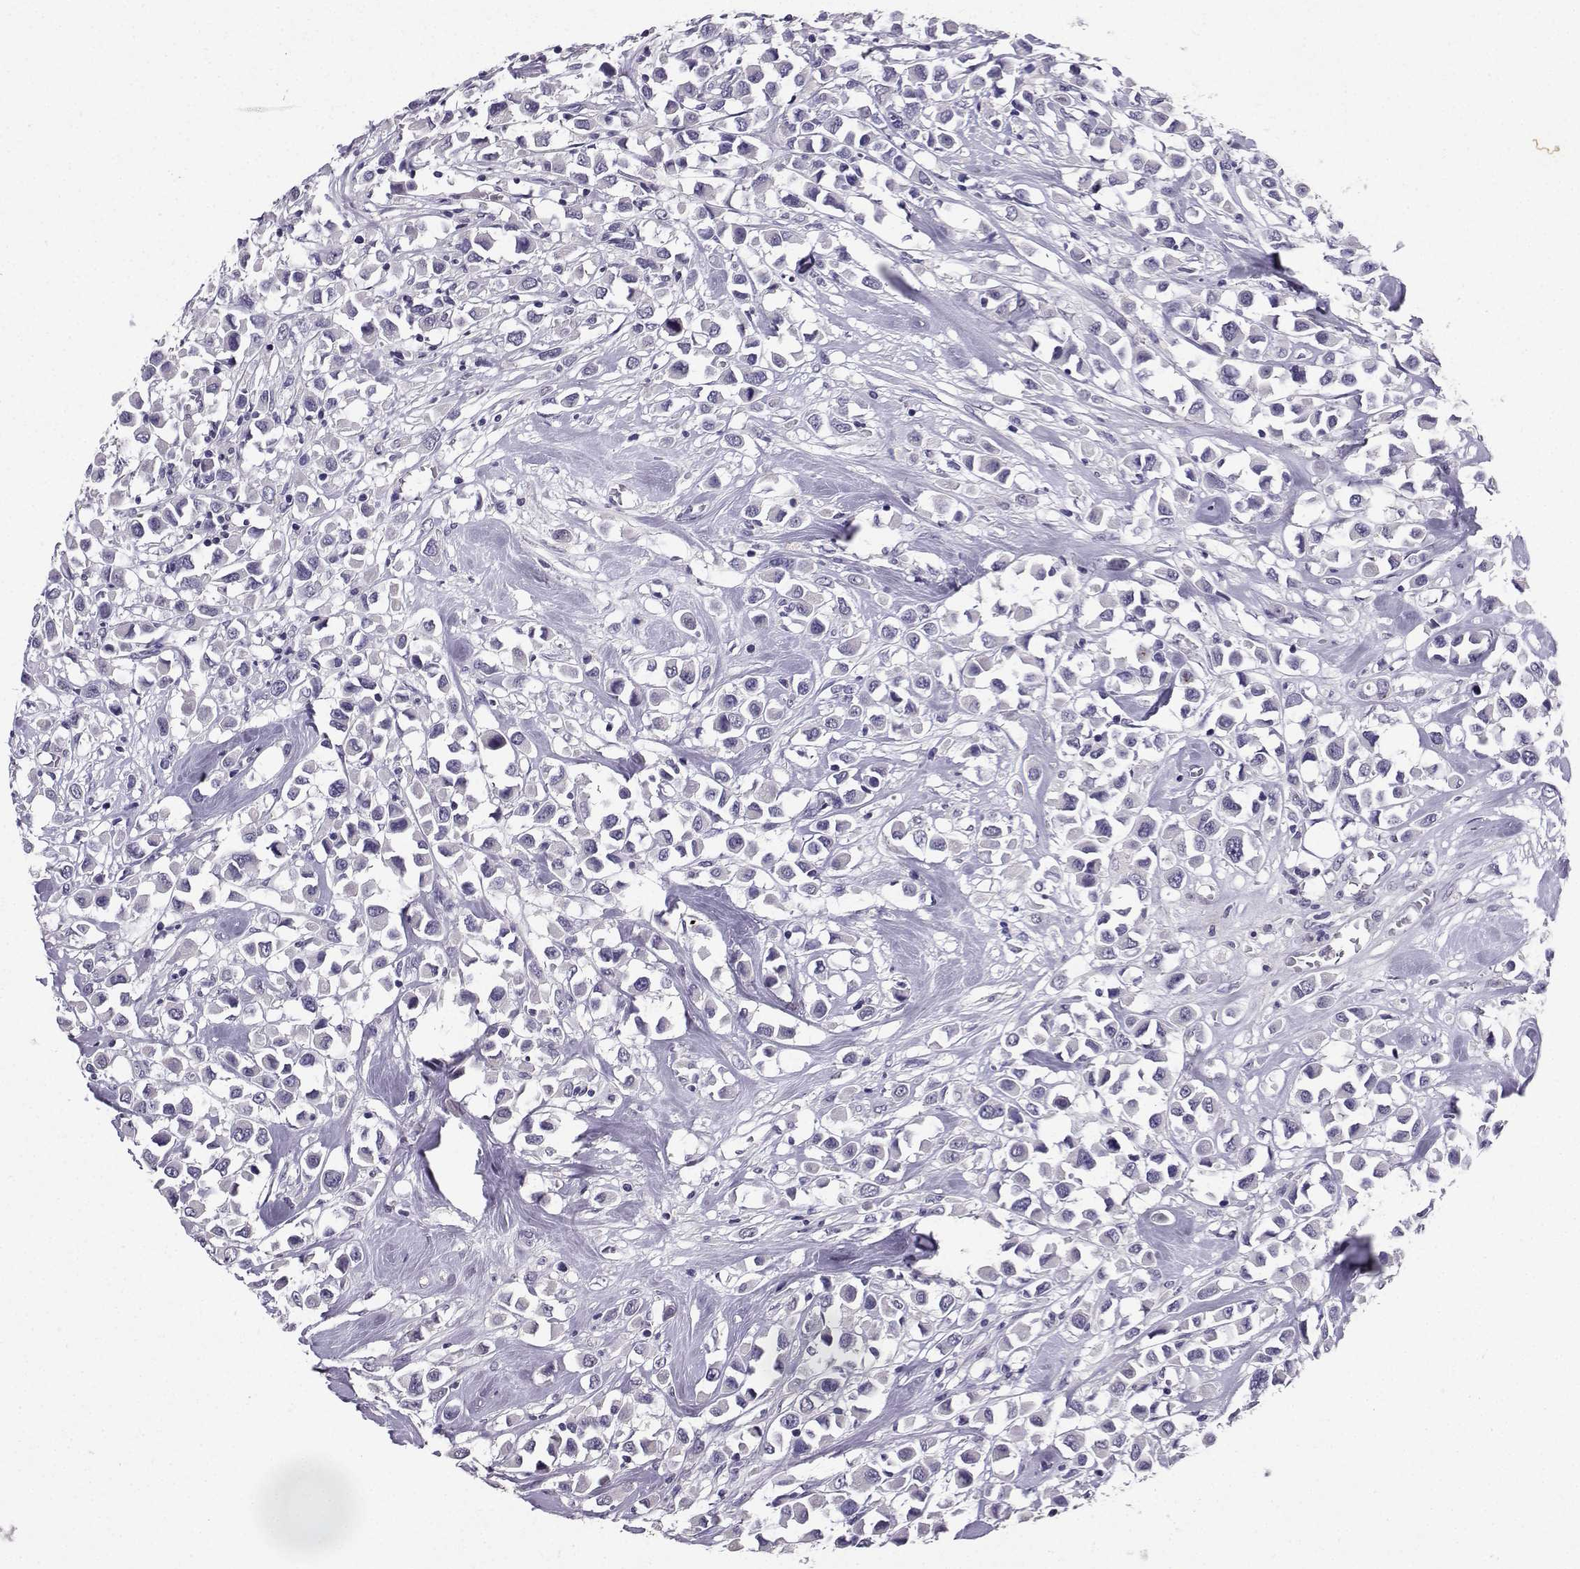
{"staining": {"intensity": "negative", "quantity": "none", "location": "none"}, "tissue": "breast cancer", "cell_type": "Tumor cells", "image_type": "cancer", "snomed": [{"axis": "morphology", "description": "Duct carcinoma"}, {"axis": "topography", "description": "Breast"}], "caption": "Immunohistochemistry of human breast invasive ductal carcinoma displays no expression in tumor cells.", "gene": "SPAG11B", "patient": {"sex": "female", "age": 61}}